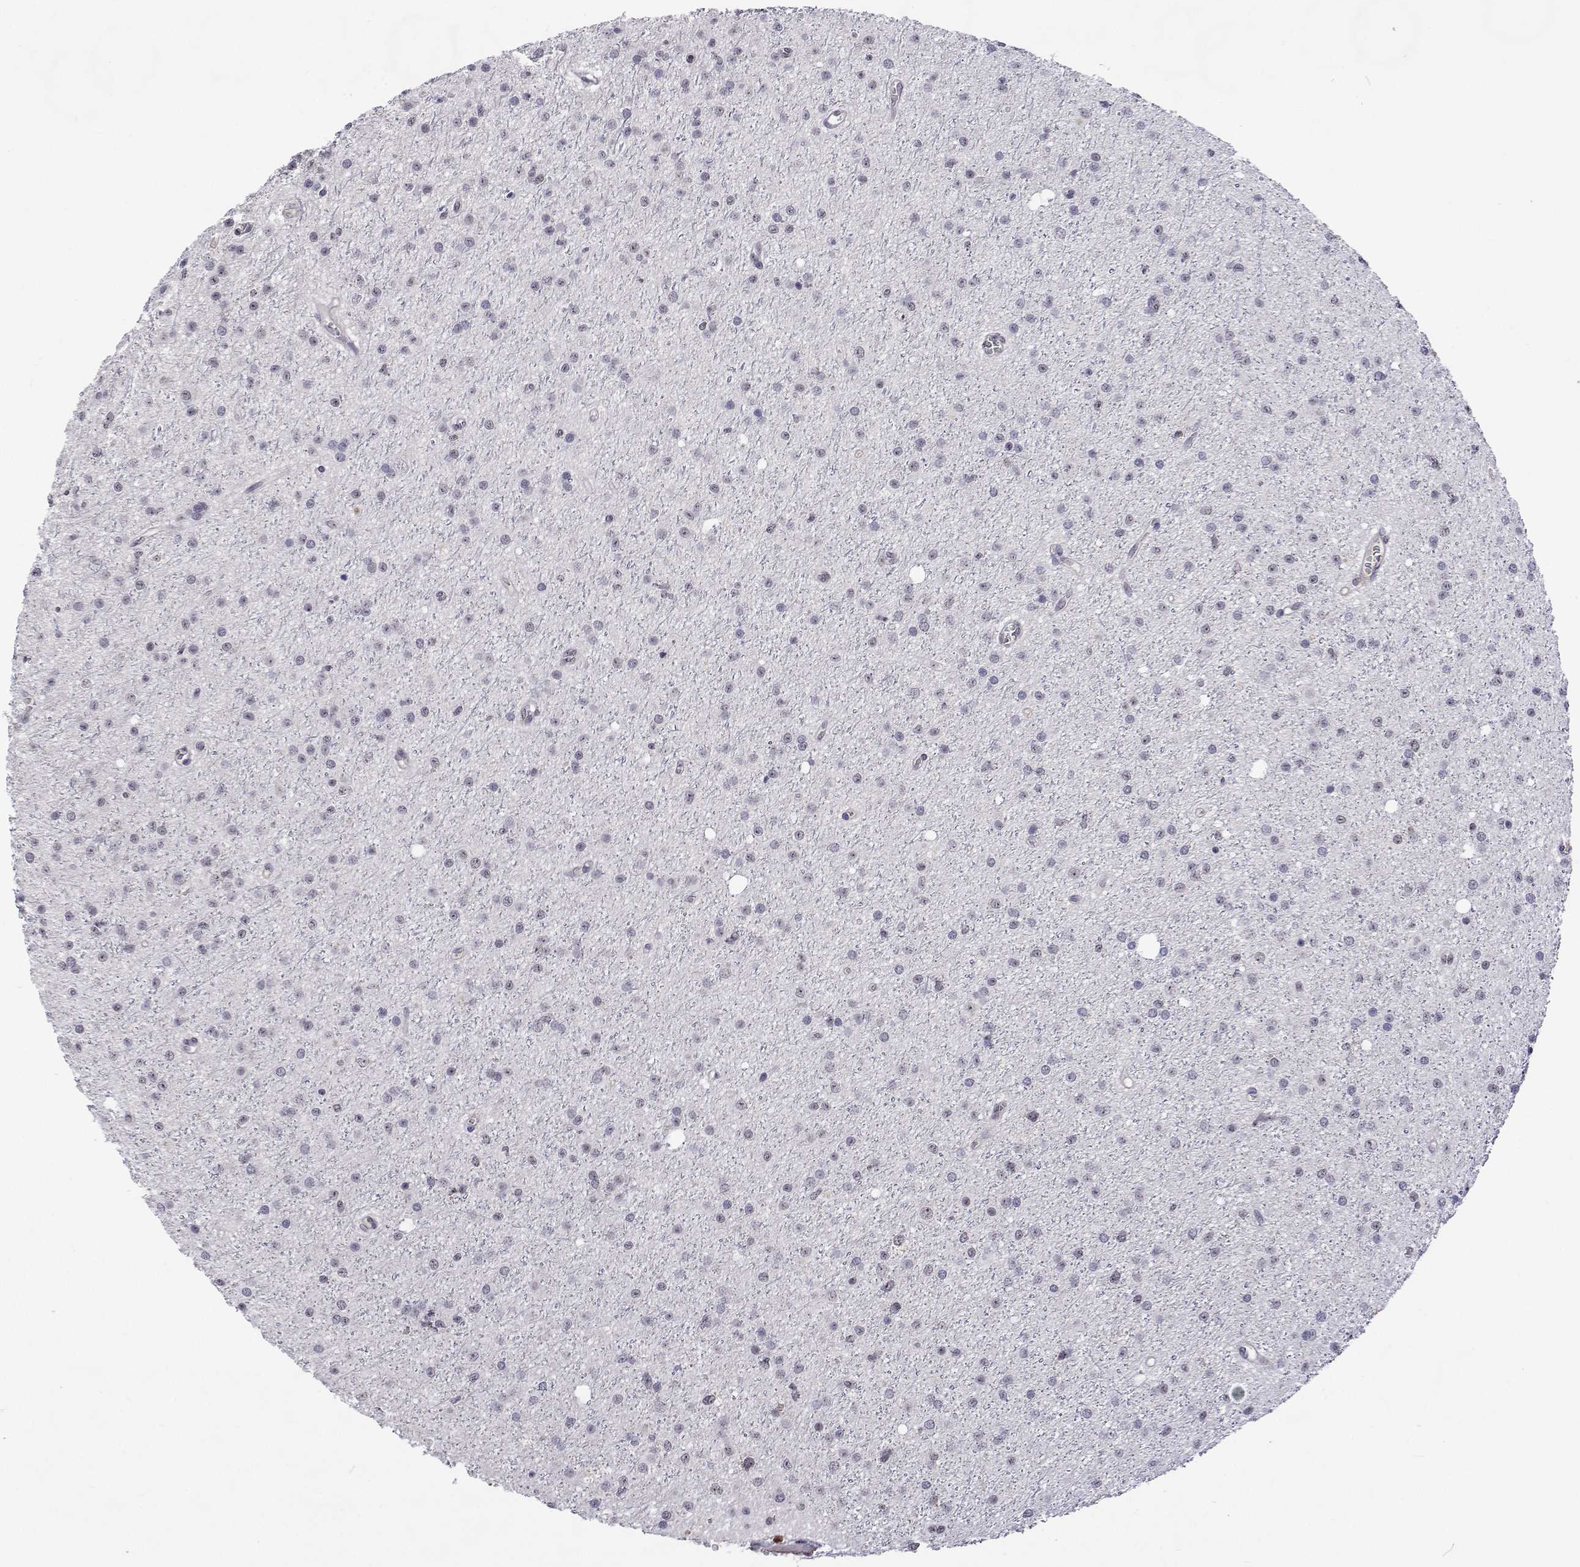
{"staining": {"intensity": "negative", "quantity": "none", "location": "none"}, "tissue": "glioma", "cell_type": "Tumor cells", "image_type": "cancer", "snomed": [{"axis": "morphology", "description": "Glioma, malignant, Low grade"}, {"axis": "topography", "description": "Brain"}], "caption": "Immunohistochemical staining of human glioma shows no significant expression in tumor cells. (DAB IHC, high magnification).", "gene": "NHP2", "patient": {"sex": "male", "age": 27}}